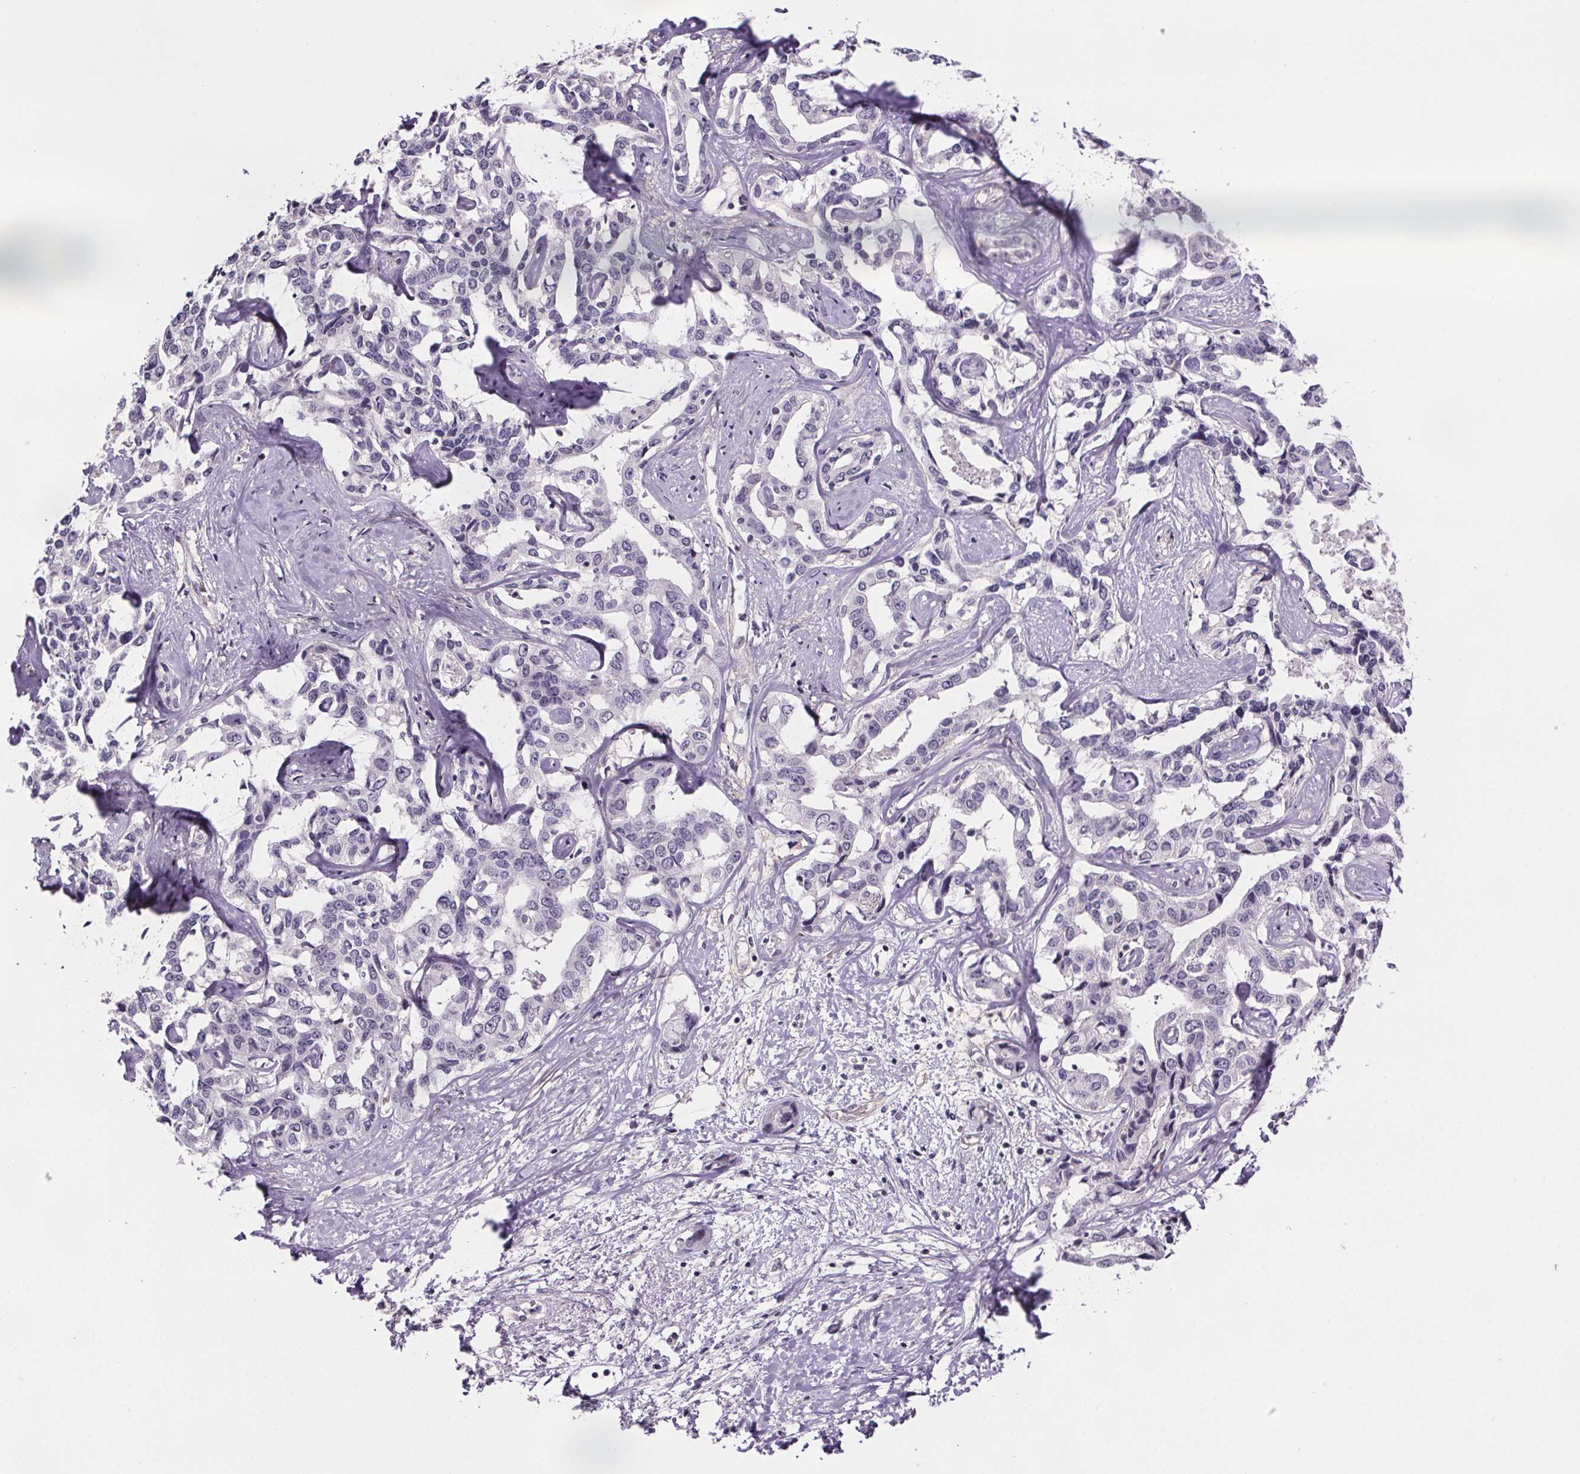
{"staining": {"intensity": "negative", "quantity": "none", "location": "none"}, "tissue": "liver cancer", "cell_type": "Tumor cells", "image_type": "cancer", "snomed": [{"axis": "morphology", "description": "Cholangiocarcinoma"}, {"axis": "topography", "description": "Liver"}], "caption": "High power microscopy histopathology image of an immunohistochemistry (IHC) photomicrograph of liver cholangiocarcinoma, revealing no significant positivity in tumor cells. (DAB IHC visualized using brightfield microscopy, high magnification).", "gene": "TTC12", "patient": {"sex": "male", "age": 59}}